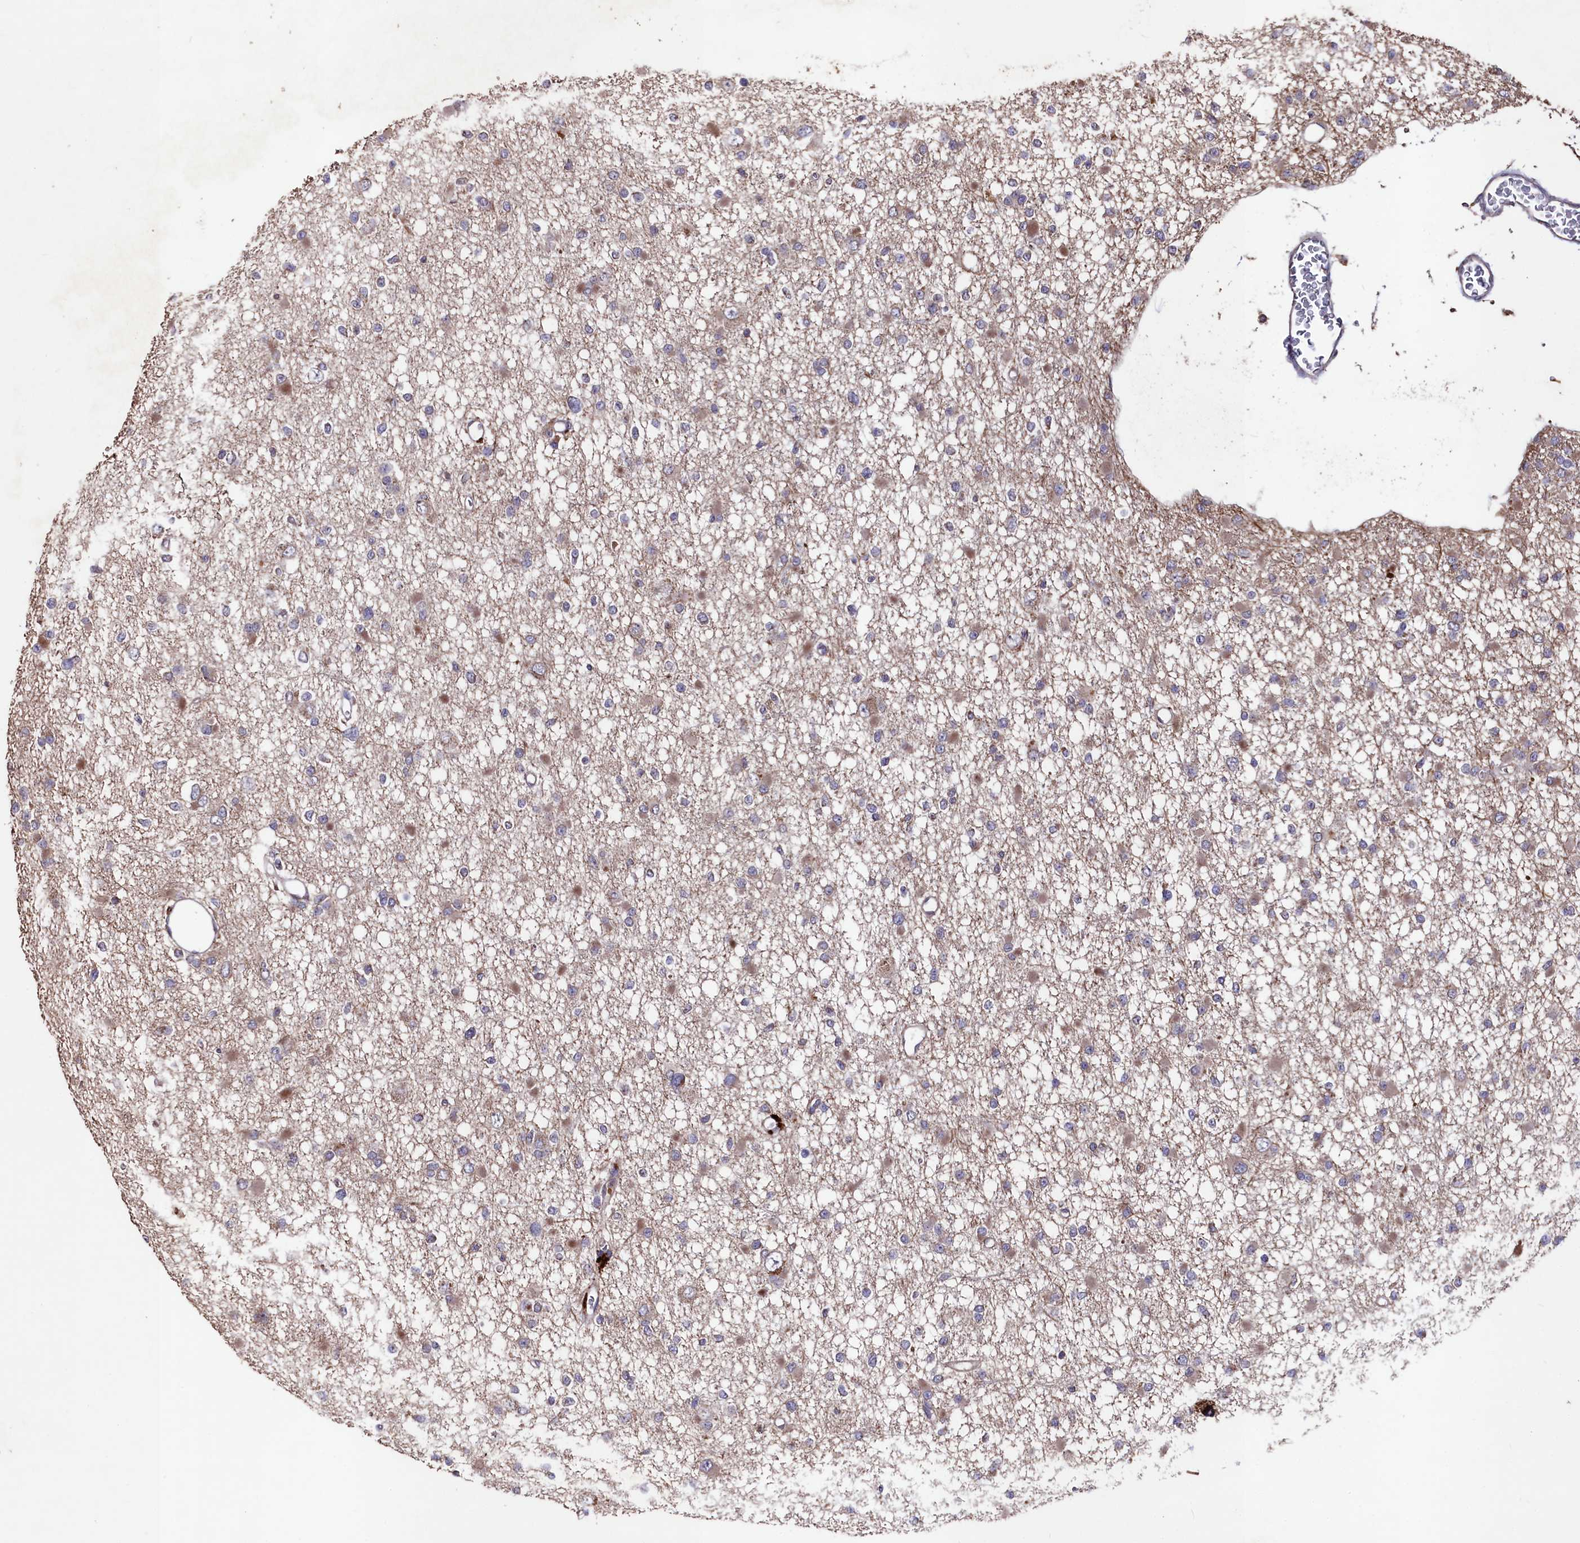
{"staining": {"intensity": "weak", "quantity": "<25%", "location": "cytoplasmic/membranous"}, "tissue": "glioma", "cell_type": "Tumor cells", "image_type": "cancer", "snomed": [{"axis": "morphology", "description": "Glioma, malignant, Low grade"}, {"axis": "topography", "description": "Brain"}], "caption": "DAB (3,3'-diaminobenzidine) immunohistochemical staining of malignant glioma (low-grade) displays no significant positivity in tumor cells. The staining was performed using DAB (3,3'-diaminobenzidine) to visualize the protein expression in brown, while the nuclei were stained in blue with hematoxylin (Magnification: 20x).", "gene": "MYO1H", "patient": {"sex": "female", "age": 22}}